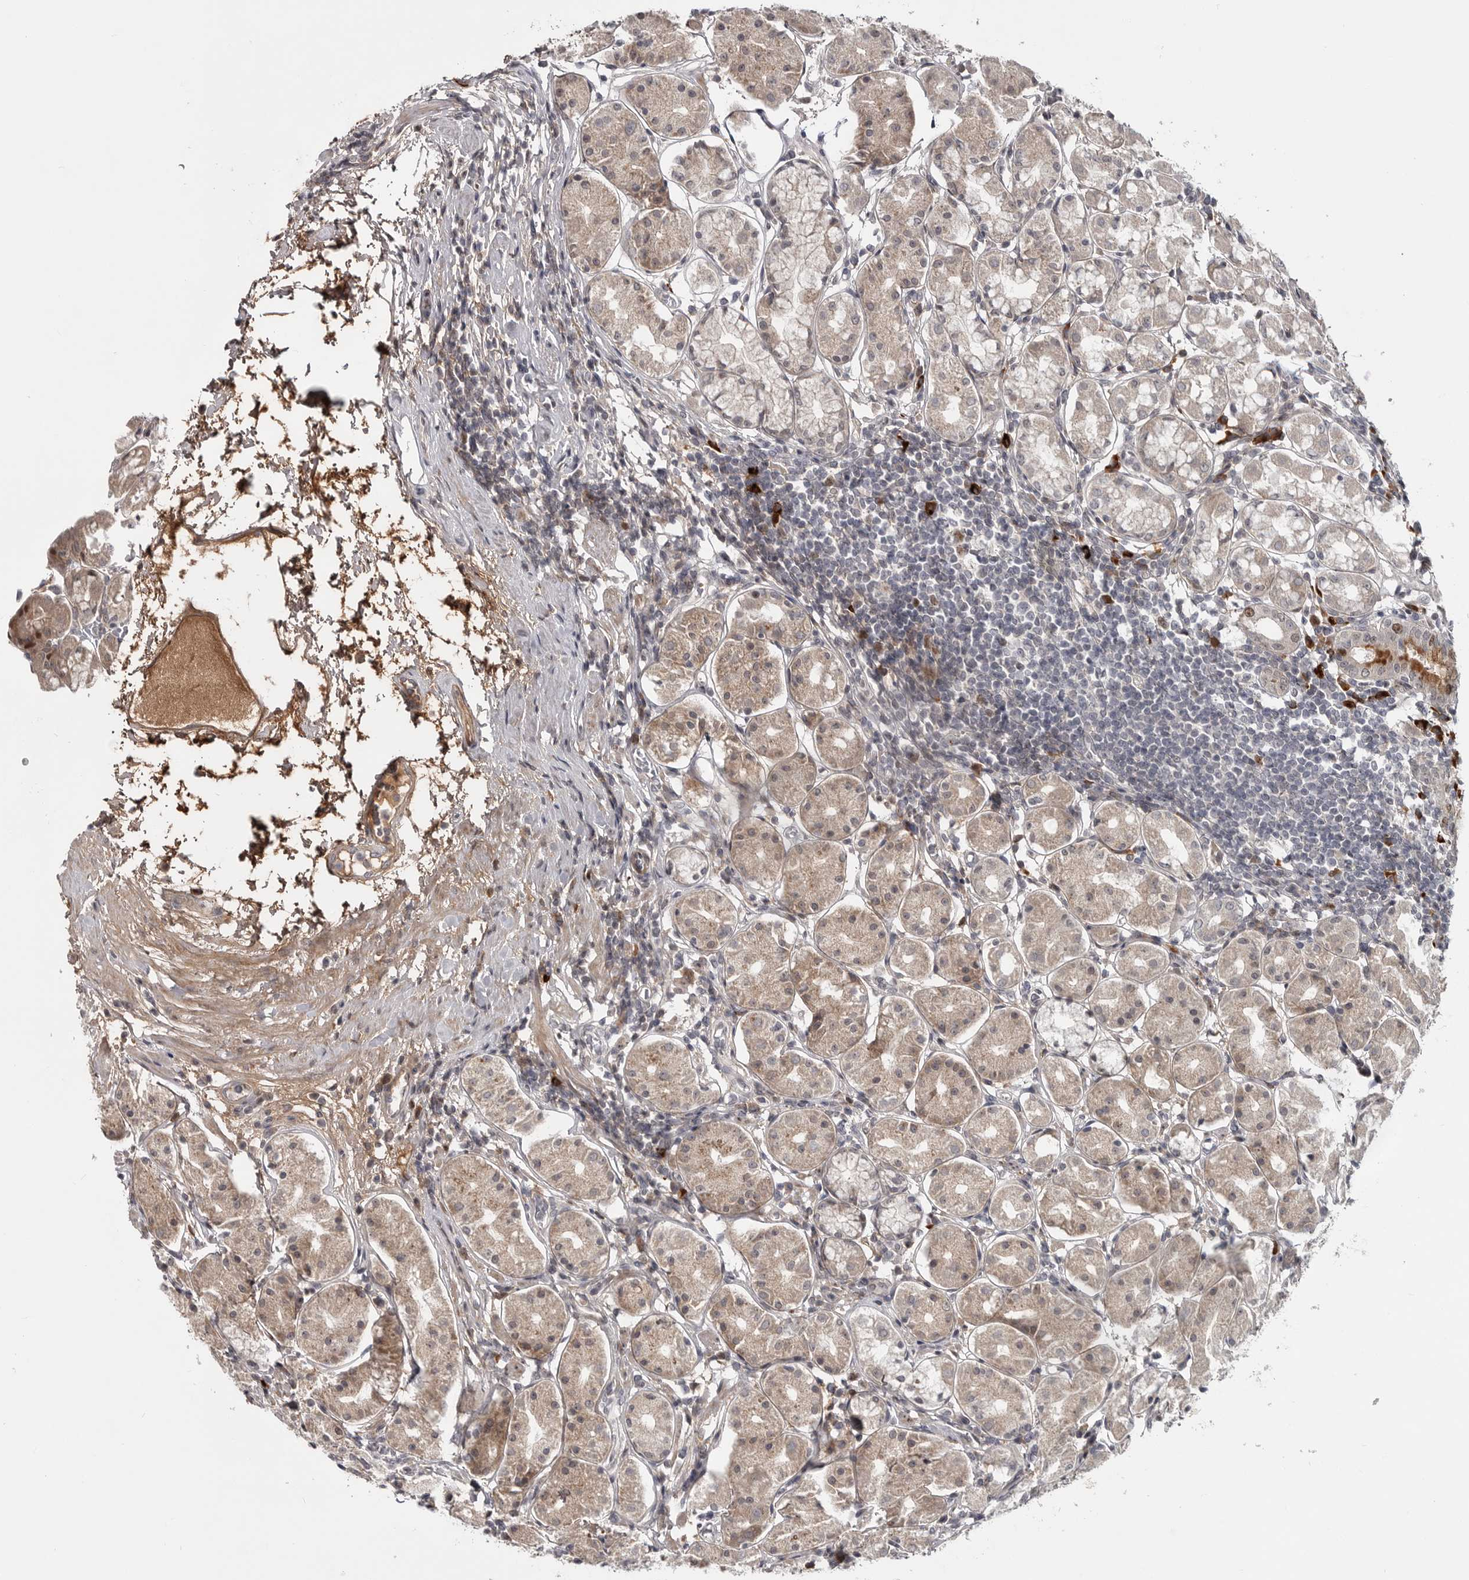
{"staining": {"intensity": "weak", "quantity": ">75%", "location": "cytoplasmic/membranous,nuclear"}, "tissue": "stomach", "cell_type": "Glandular cells", "image_type": "normal", "snomed": [{"axis": "morphology", "description": "Normal tissue, NOS"}, {"axis": "topography", "description": "Stomach, lower"}], "caption": "Protein expression analysis of normal human stomach reveals weak cytoplasmic/membranous,nuclear positivity in approximately >75% of glandular cells. Ihc stains the protein of interest in brown and the nuclei are stained blue.", "gene": "ZNF277", "patient": {"sex": "female", "age": 56}}